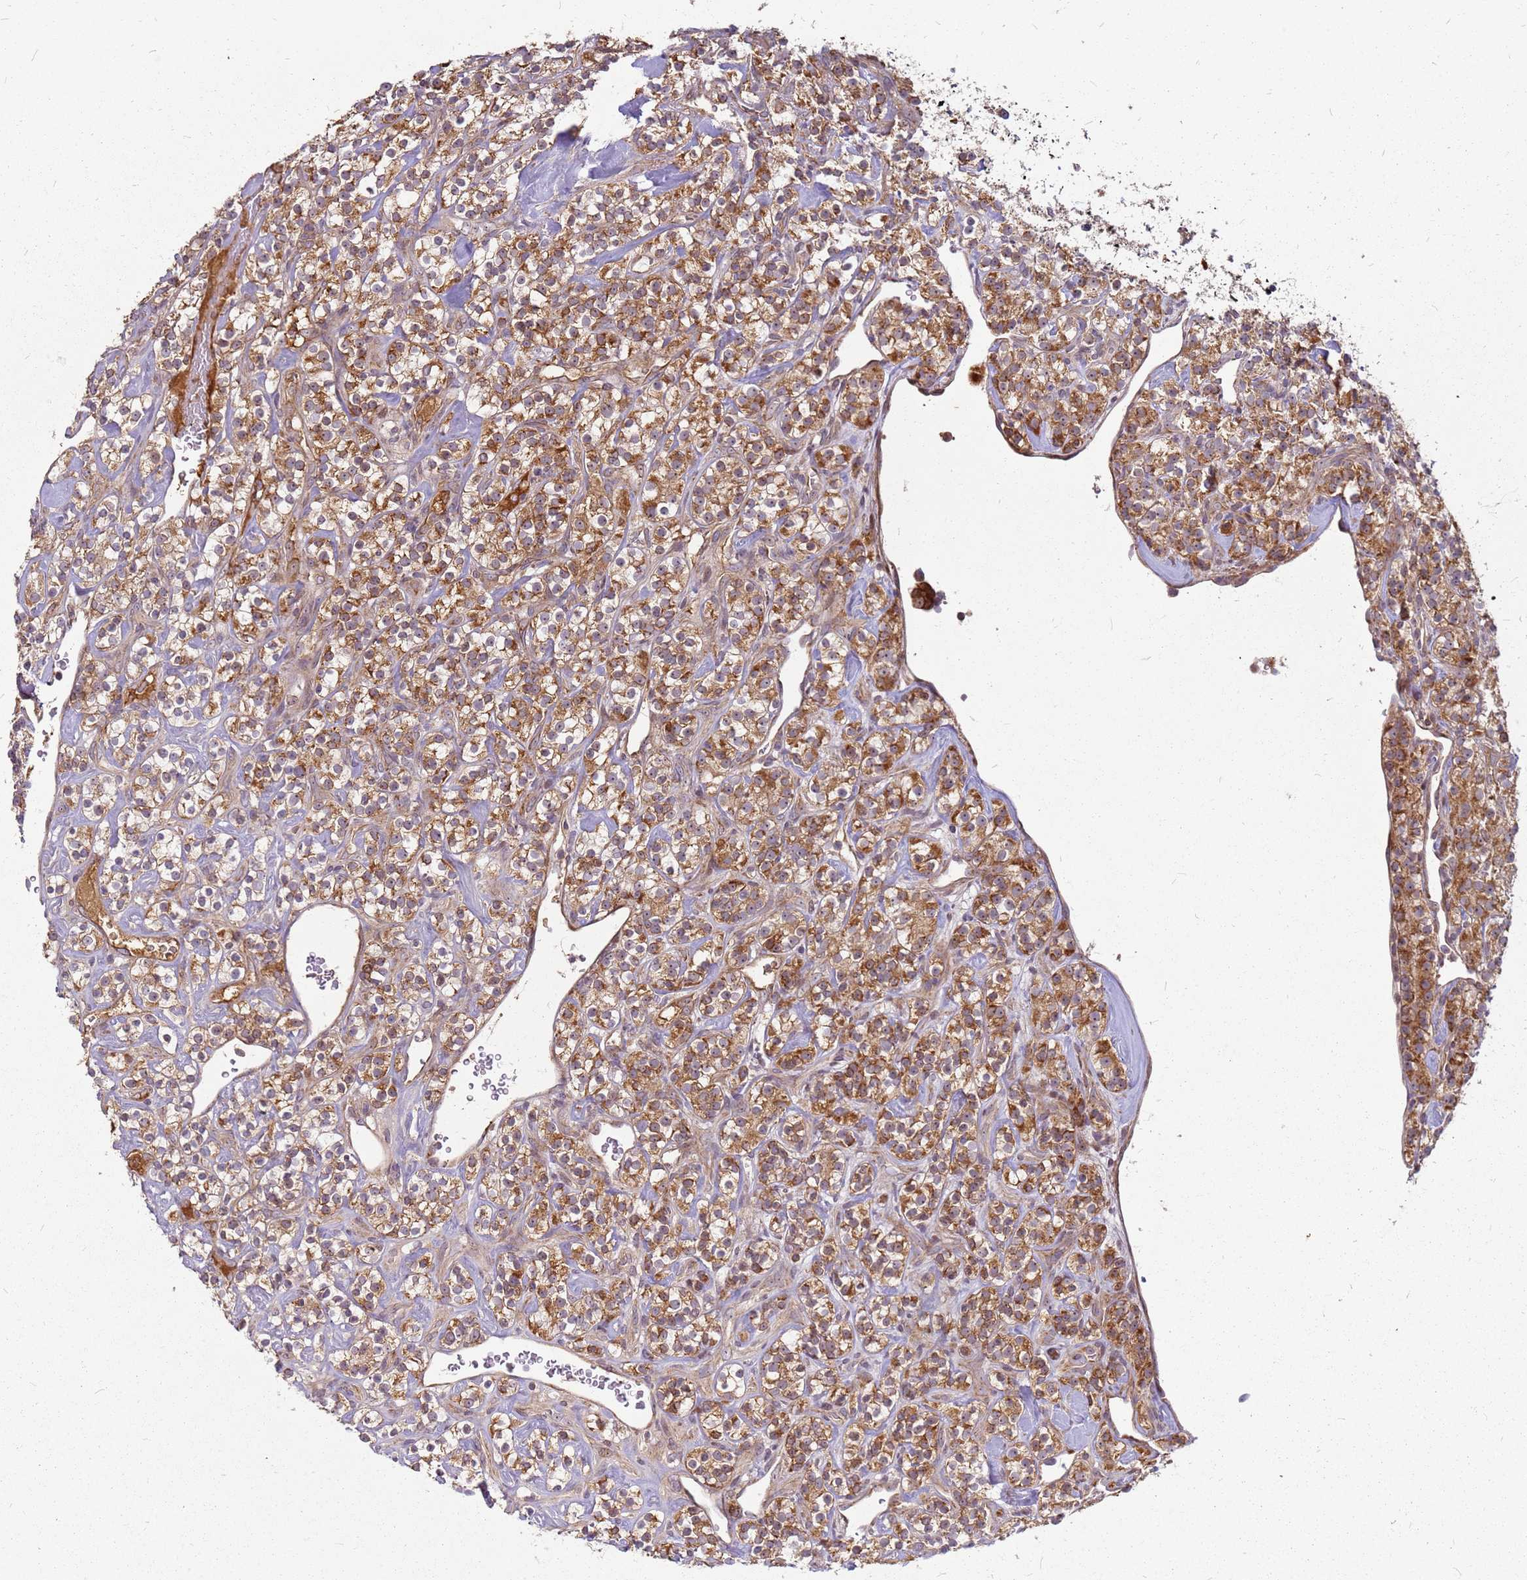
{"staining": {"intensity": "moderate", "quantity": ">75%", "location": "cytoplasmic/membranous,nuclear"}, "tissue": "renal cancer", "cell_type": "Tumor cells", "image_type": "cancer", "snomed": [{"axis": "morphology", "description": "Adenocarcinoma, NOS"}, {"axis": "topography", "description": "Kidney"}], "caption": "Protein staining by IHC demonstrates moderate cytoplasmic/membranous and nuclear positivity in approximately >75% of tumor cells in adenocarcinoma (renal).", "gene": "CCDC159", "patient": {"sex": "male", "age": 77}}